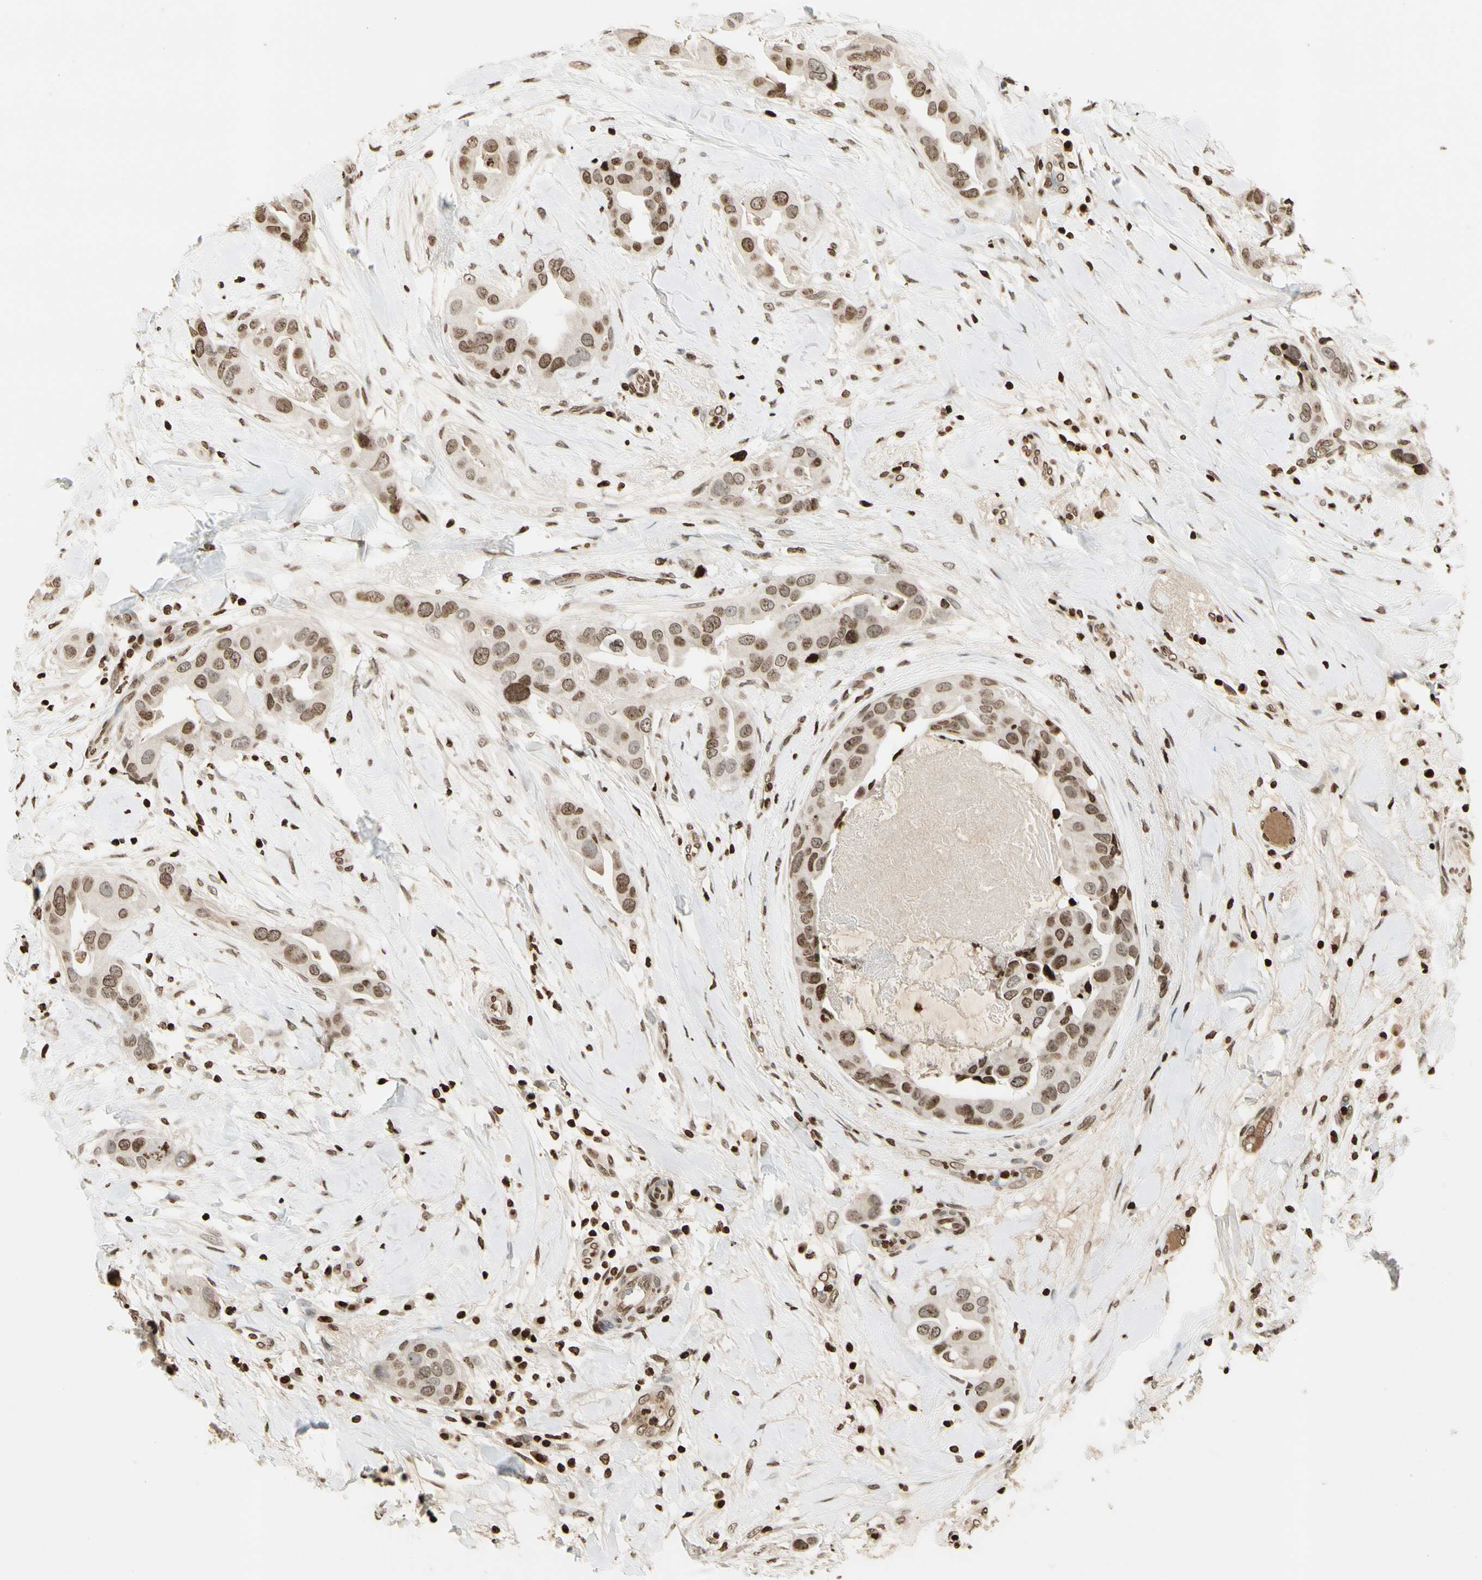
{"staining": {"intensity": "moderate", "quantity": ">75%", "location": "nuclear"}, "tissue": "breast cancer", "cell_type": "Tumor cells", "image_type": "cancer", "snomed": [{"axis": "morphology", "description": "Duct carcinoma"}, {"axis": "topography", "description": "Breast"}], "caption": "IHC of human breast cancer (infiltrating ductal carcinoma) shows medium levels of moderate nuclear expression in approximately >75% of tumor cells.", "gene": "RORA", "patient": {"sex": "female", "age": 40}}